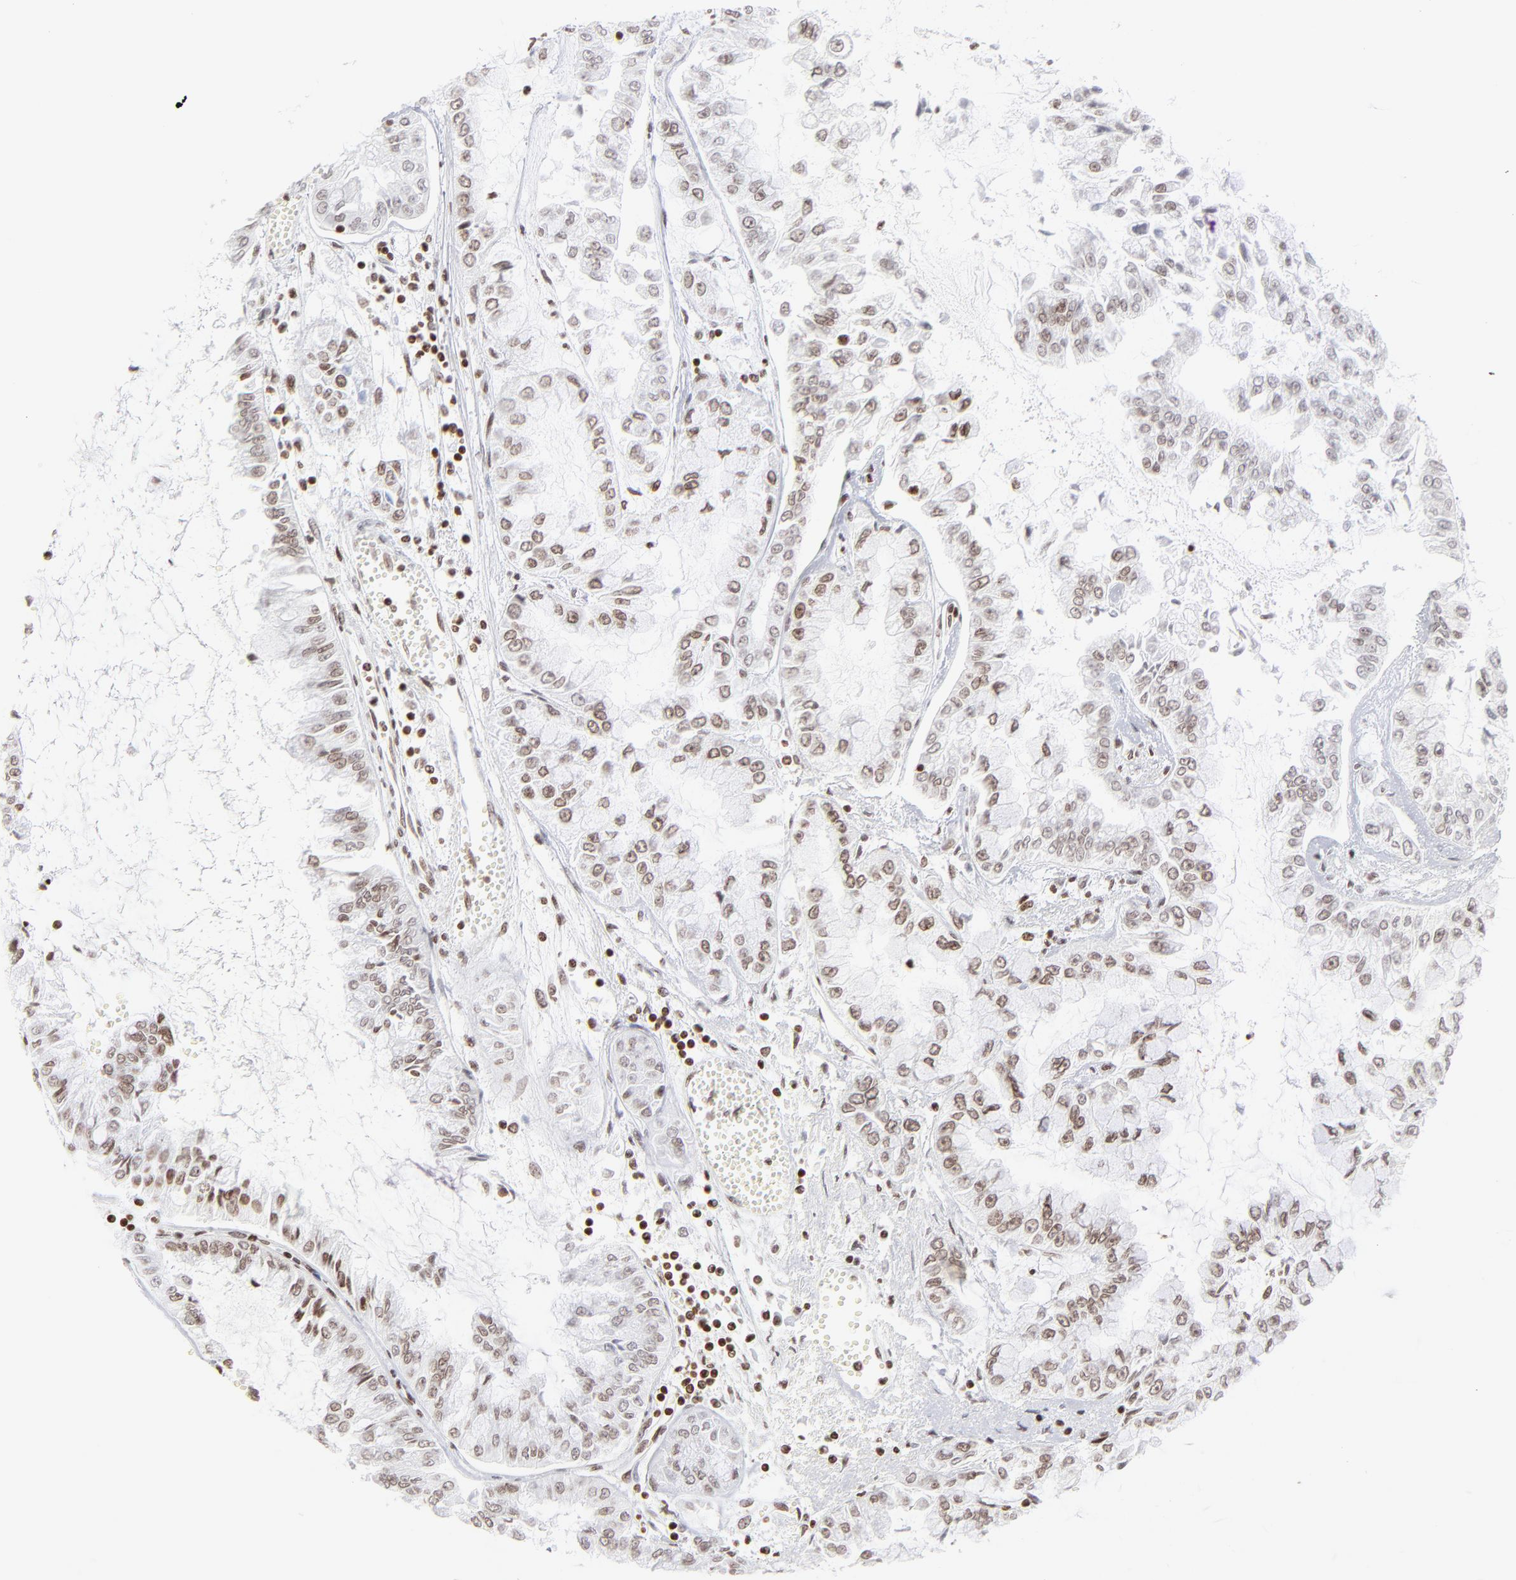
{"staining": {"intensity": "weak", "quantity": ">75%", "location": "nuclear"}, "tissue": "liver cancer", "cell_type": "Tumor cells", "image_type": "cancer", "snomed": [{"axis": "morphology", "description": "Cholangiocarcinoma"}, {"axis": "topography", "description": "Liver"}], "caption": "An image of human liver cholangiocarcinoma stained for a protein shows weak nuclear brown staining in tumor cells.", "gene": "RTL4", "patient": {"sex": "female", "age": 79}}